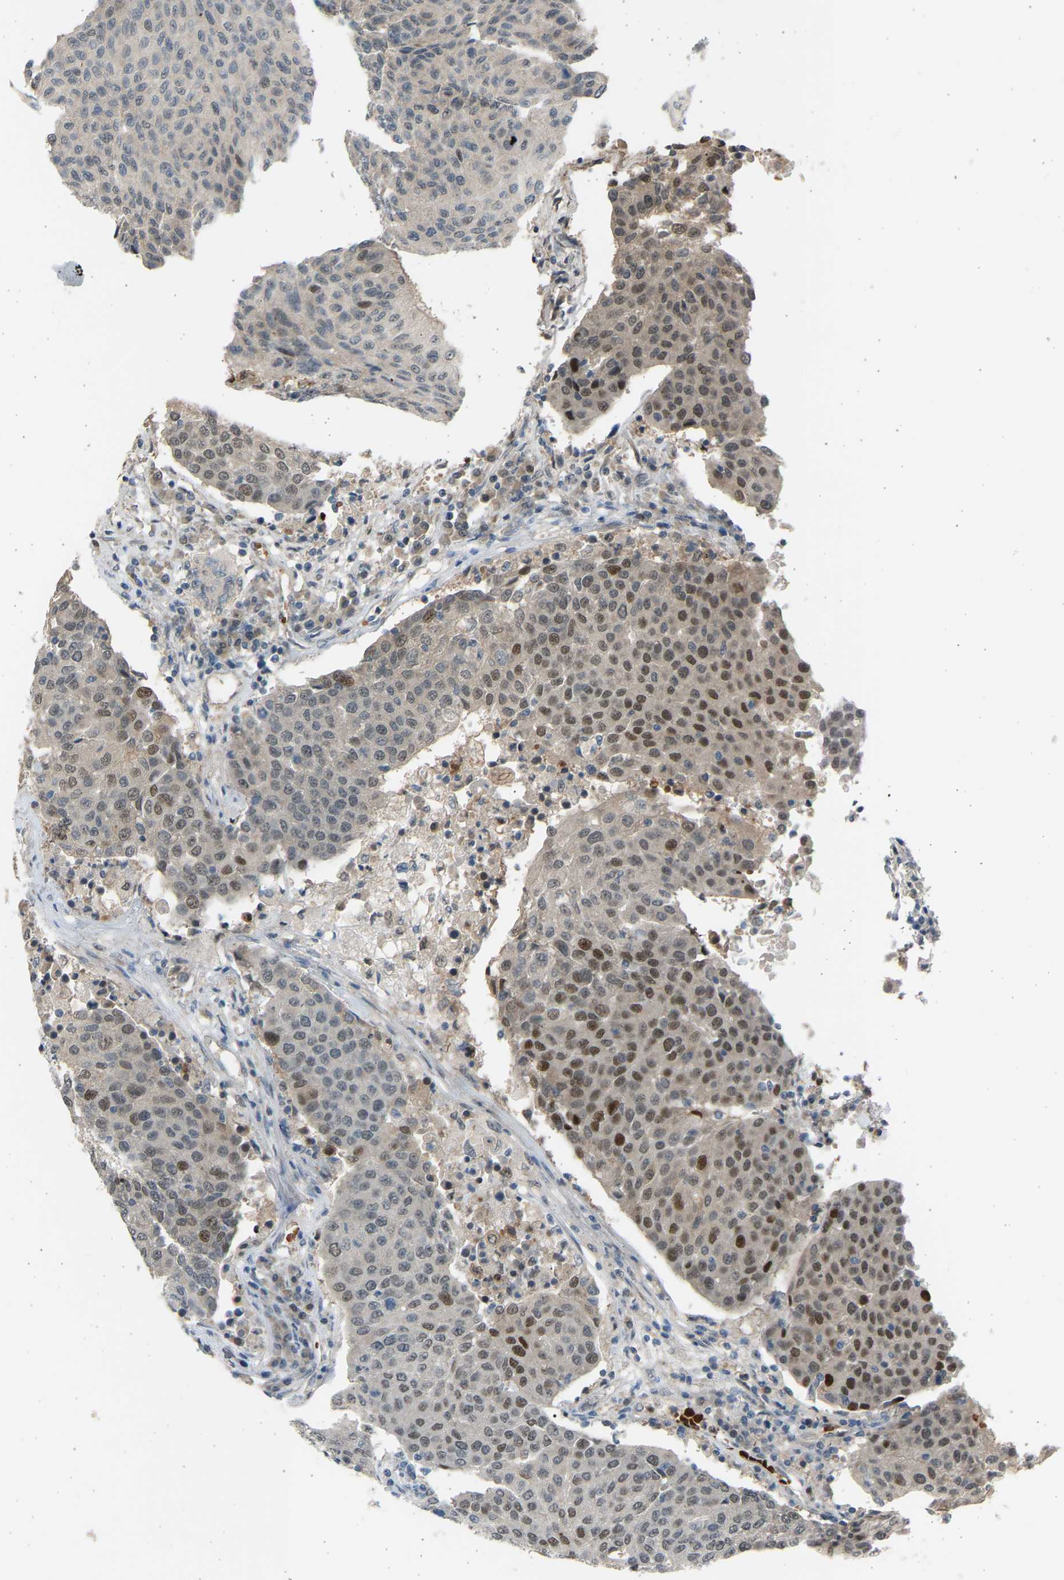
{"staining": {"intensity": "strong", "quantity": "25%-75%", "location": "nuclear"}, "tissue": "urothelial cancer", "cell_type": "Tumor cells", "image_type": "cancer", "snomed": [{"axis": "morphology", "description": "Urothelial carcinoma, High grade"}, {"axis": "topography", "description": "Urinary bladder"}], "caption": "Tumor cells show high levels of strong nuclear staining in approximately 25%-75% of cells in high-grade urothelial carcinoma. (brown staining indicates protein expression, while blue staining denotes nuclei).", "gene": "BIRC2", "patient": {"sex": "female", "age": 85}}